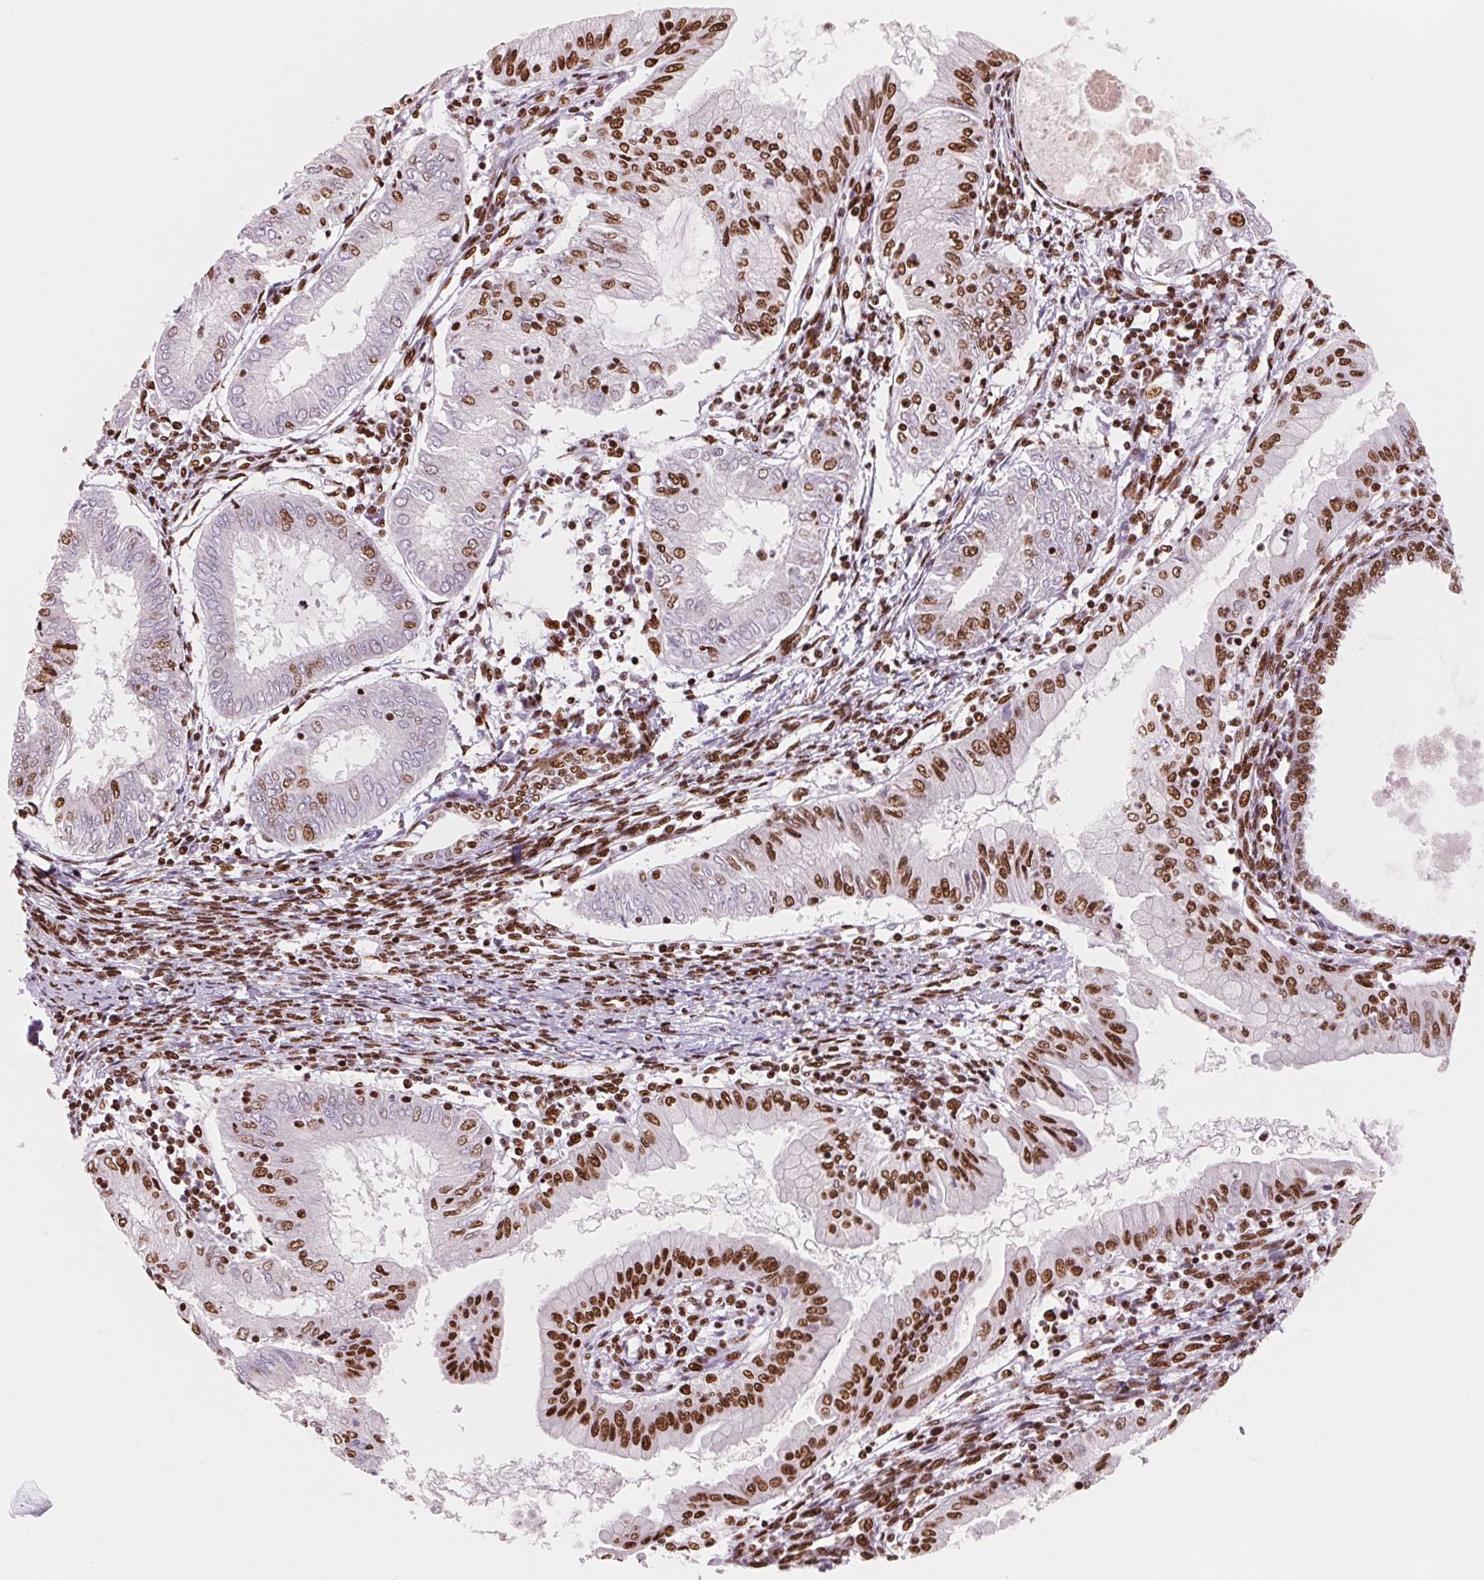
{"staining": {"intensity": "strong", "quantity": "25%-75%", "location": "nuclear"}, "tissue": "endometrial cancer", "cell_type": "Tumor cells", "image_type": "cancer", "snomed": [{"axis": "morphology", "description": "Adenocarcinoma, NOS"}, {"axis": "topography", "description": "Endometrium"}], "caption": "Strong nuclear expression is identified in about 25%-75% of tumor cells in endometrial adenocarcinoma. The protein is stained brown, and the nuclei are stained in blue (DAB (3,3'-diaminobenzidine) IHC with brightfield microscopy, high magnification).", "gene": "NXF1", "patient": {"sex": "female", "age": 68}}